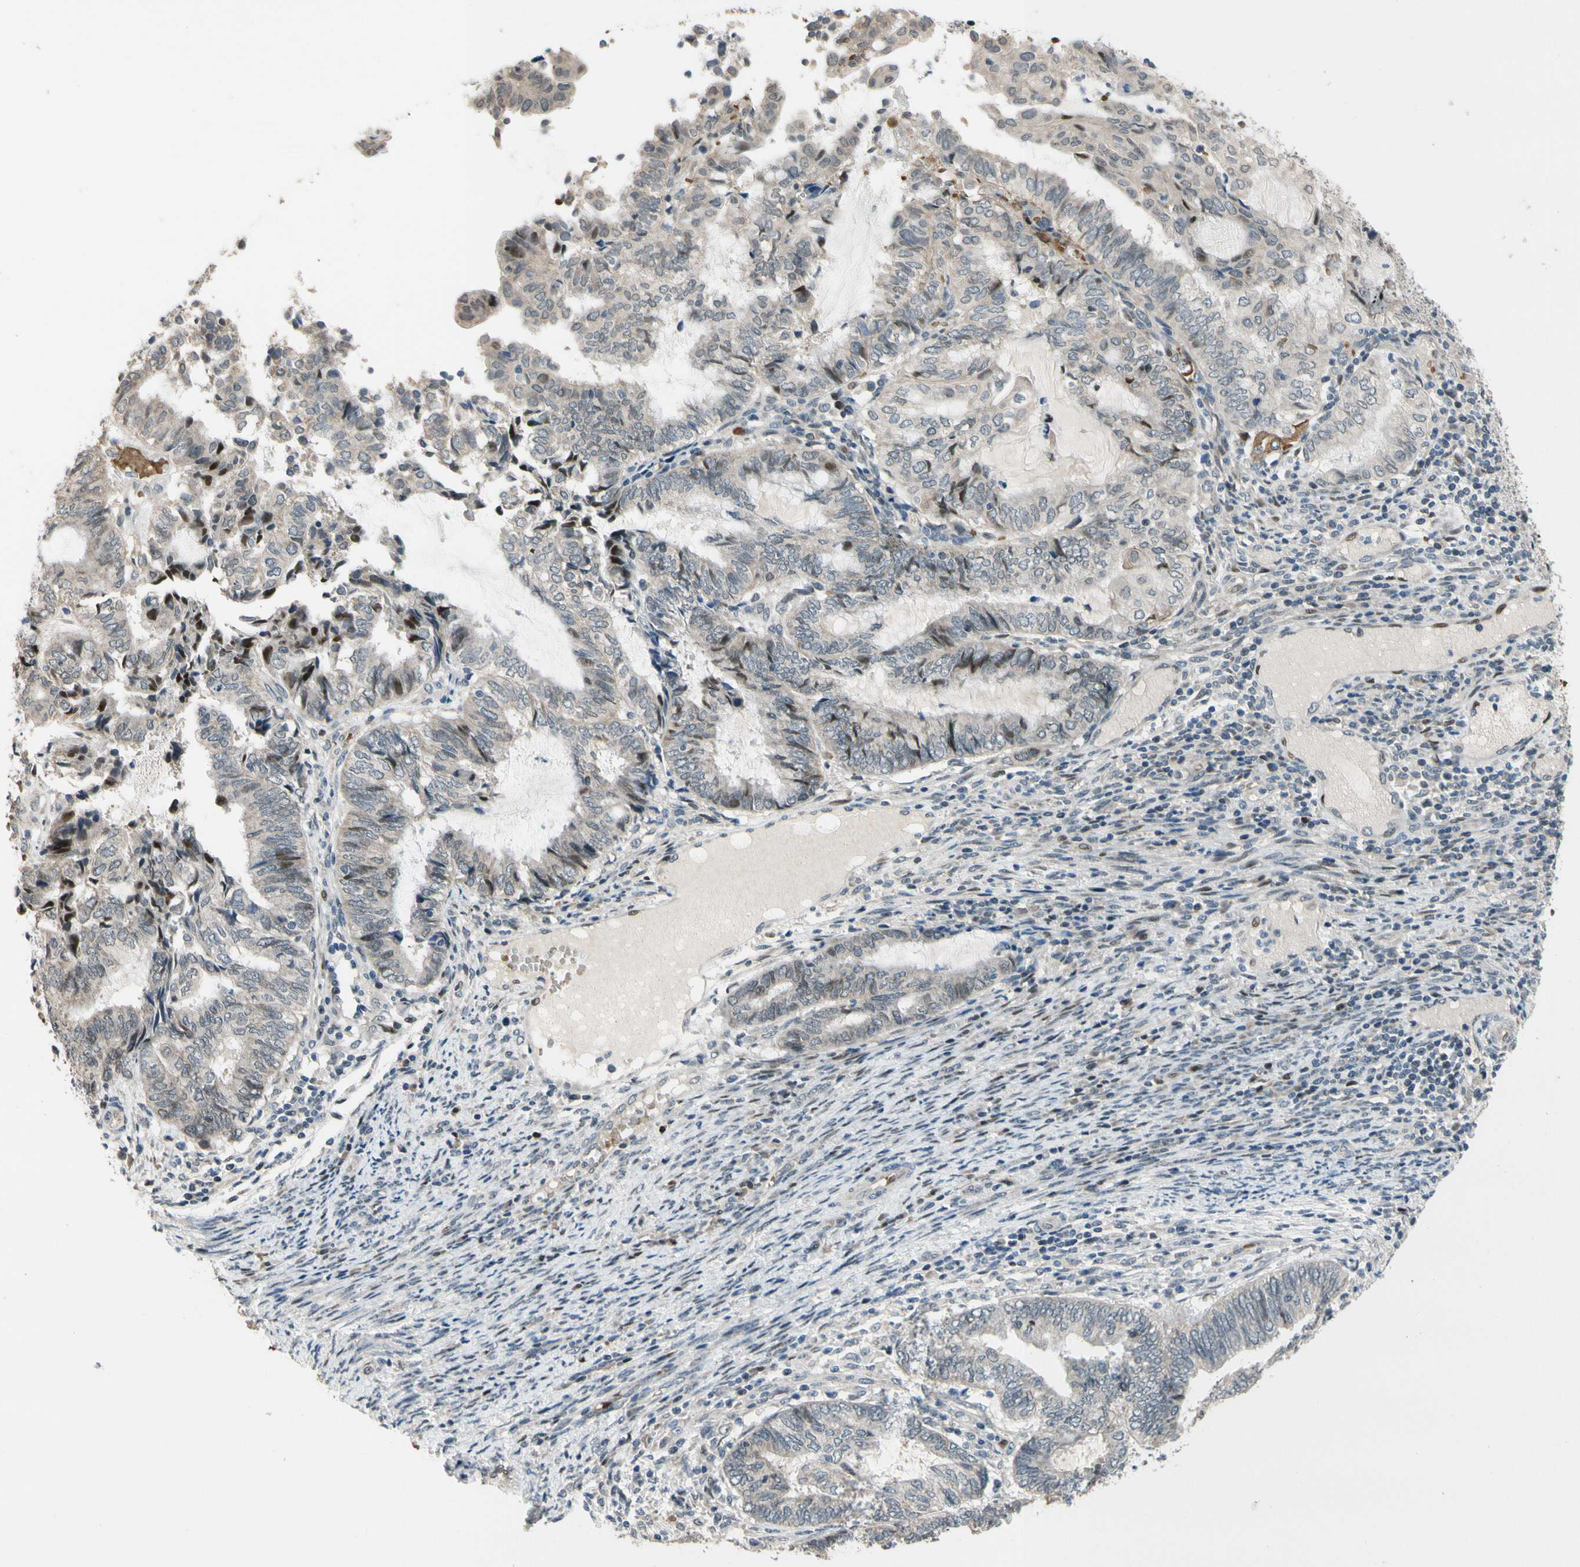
{"staining": {"intensity": "moderate", "quantity": "<25%", "location": "nuclear"}, "tissue": "endometrial cancer", "cell_type": "Tumor cells", "image_type": "cancer", "snomed": [{"axis": "morphology", "description": "Adenocarcinoma, NOS"}, {"axis": "topography", "description": "Uterus"}, {"axis": "topography", "description": "Endometrium"}], "caption": "This micrograph reveals endometrial adenocarcinoma stained with immunohistochemistry (IHC) to label a protein in brown. The nuclear of tumor cells show moderate positivity for the protein. Nuclei are counter-stained blue.", "gene": "ZNF184", "patient": {"sex": "female", "age": 70}}